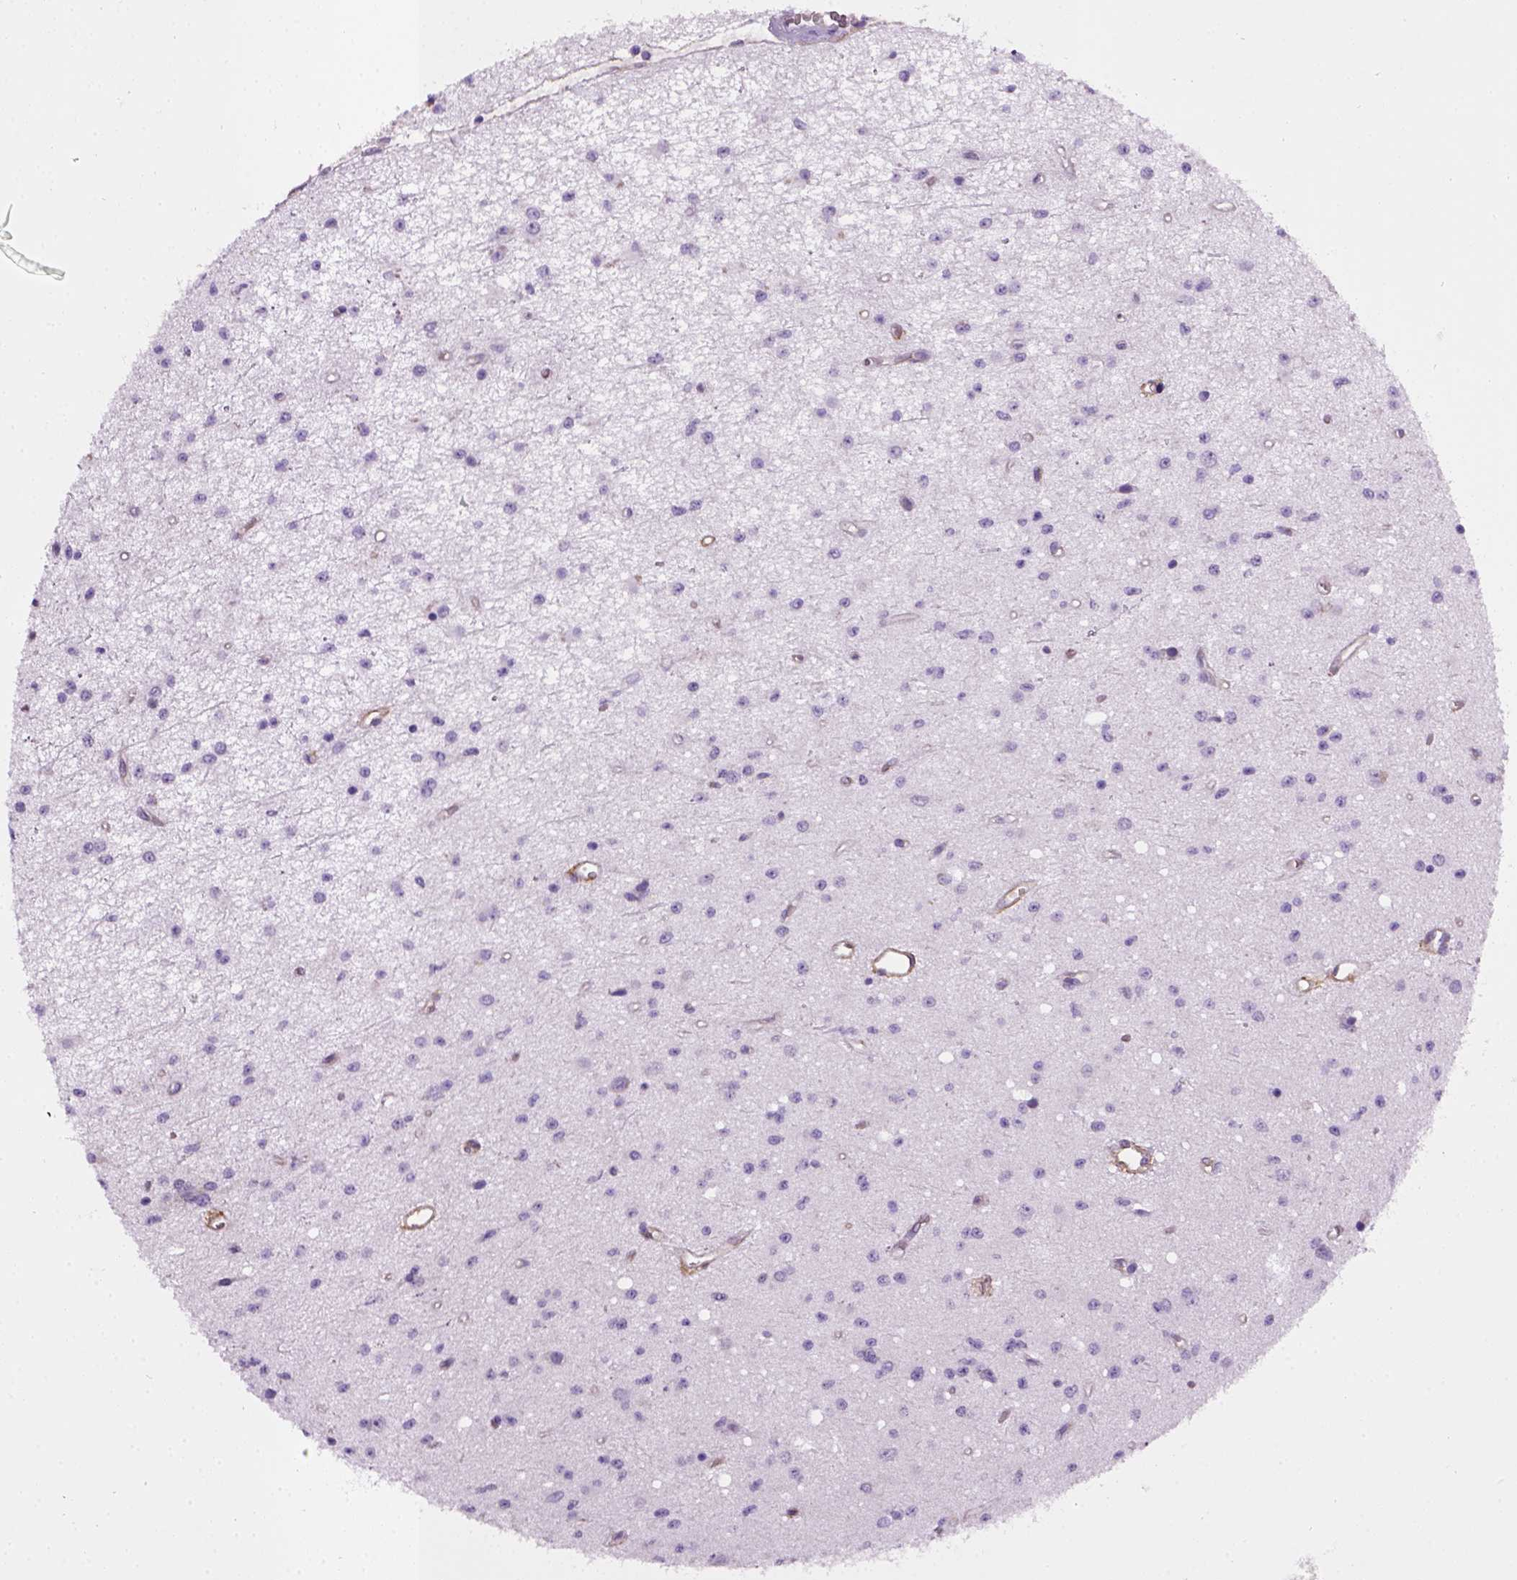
{"staining": {"intensity": "negative", "quantity": "none", "location": "none"}, "tissue": "glioma", "cell_type": "Tumor cells", "image_type": "cancer", "snomed": [{"axis": "morphology", "description": "Glioma, malignant, Low grade"}, {"axis": "topography", "description": "Brain"}], "caption": "High power microscopy image of an immunohistochemistry histopathology image of glioma, revealing no significant expression in tumor cells.", "gene": "ENG", "patient": {"sex": "female", "age": 45}}